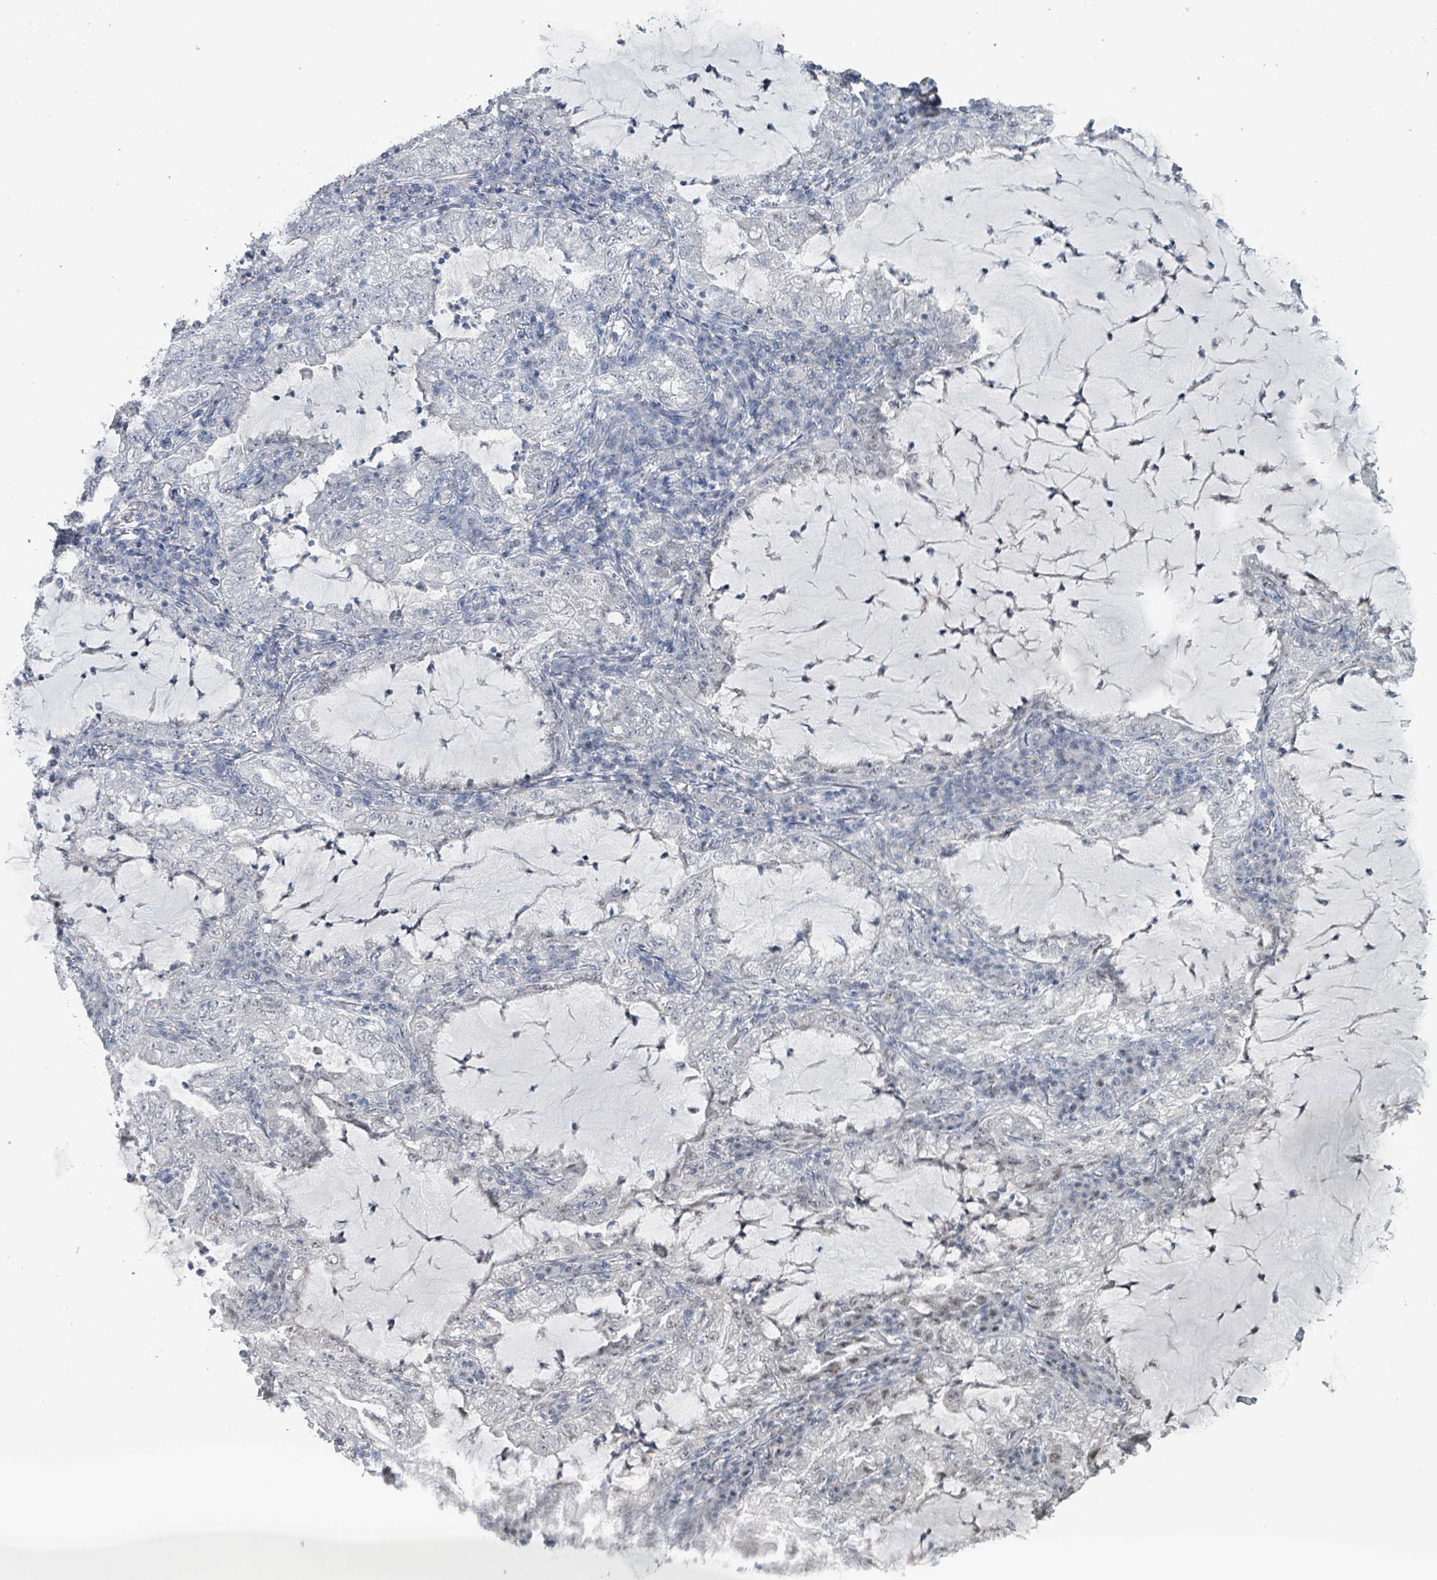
{"staining": {"intensity": "negative", "quantity": "none", "location": "none"}, "tissue": "lung cancer", "cell_type": "Tumor cells", "image_type": "cancer", "snomed": [{"axis": "morphology", "description": "Adenocarcinoma, NOS"}, {"axis": "topography", "description": "Lung"}], "caption": "An IHC photomicrograph of lung cancer is shown. There is no staining in tumor cells of lung cancer.", "gene": "BIVM", "patient": {"sex": "female", "age": 73}}